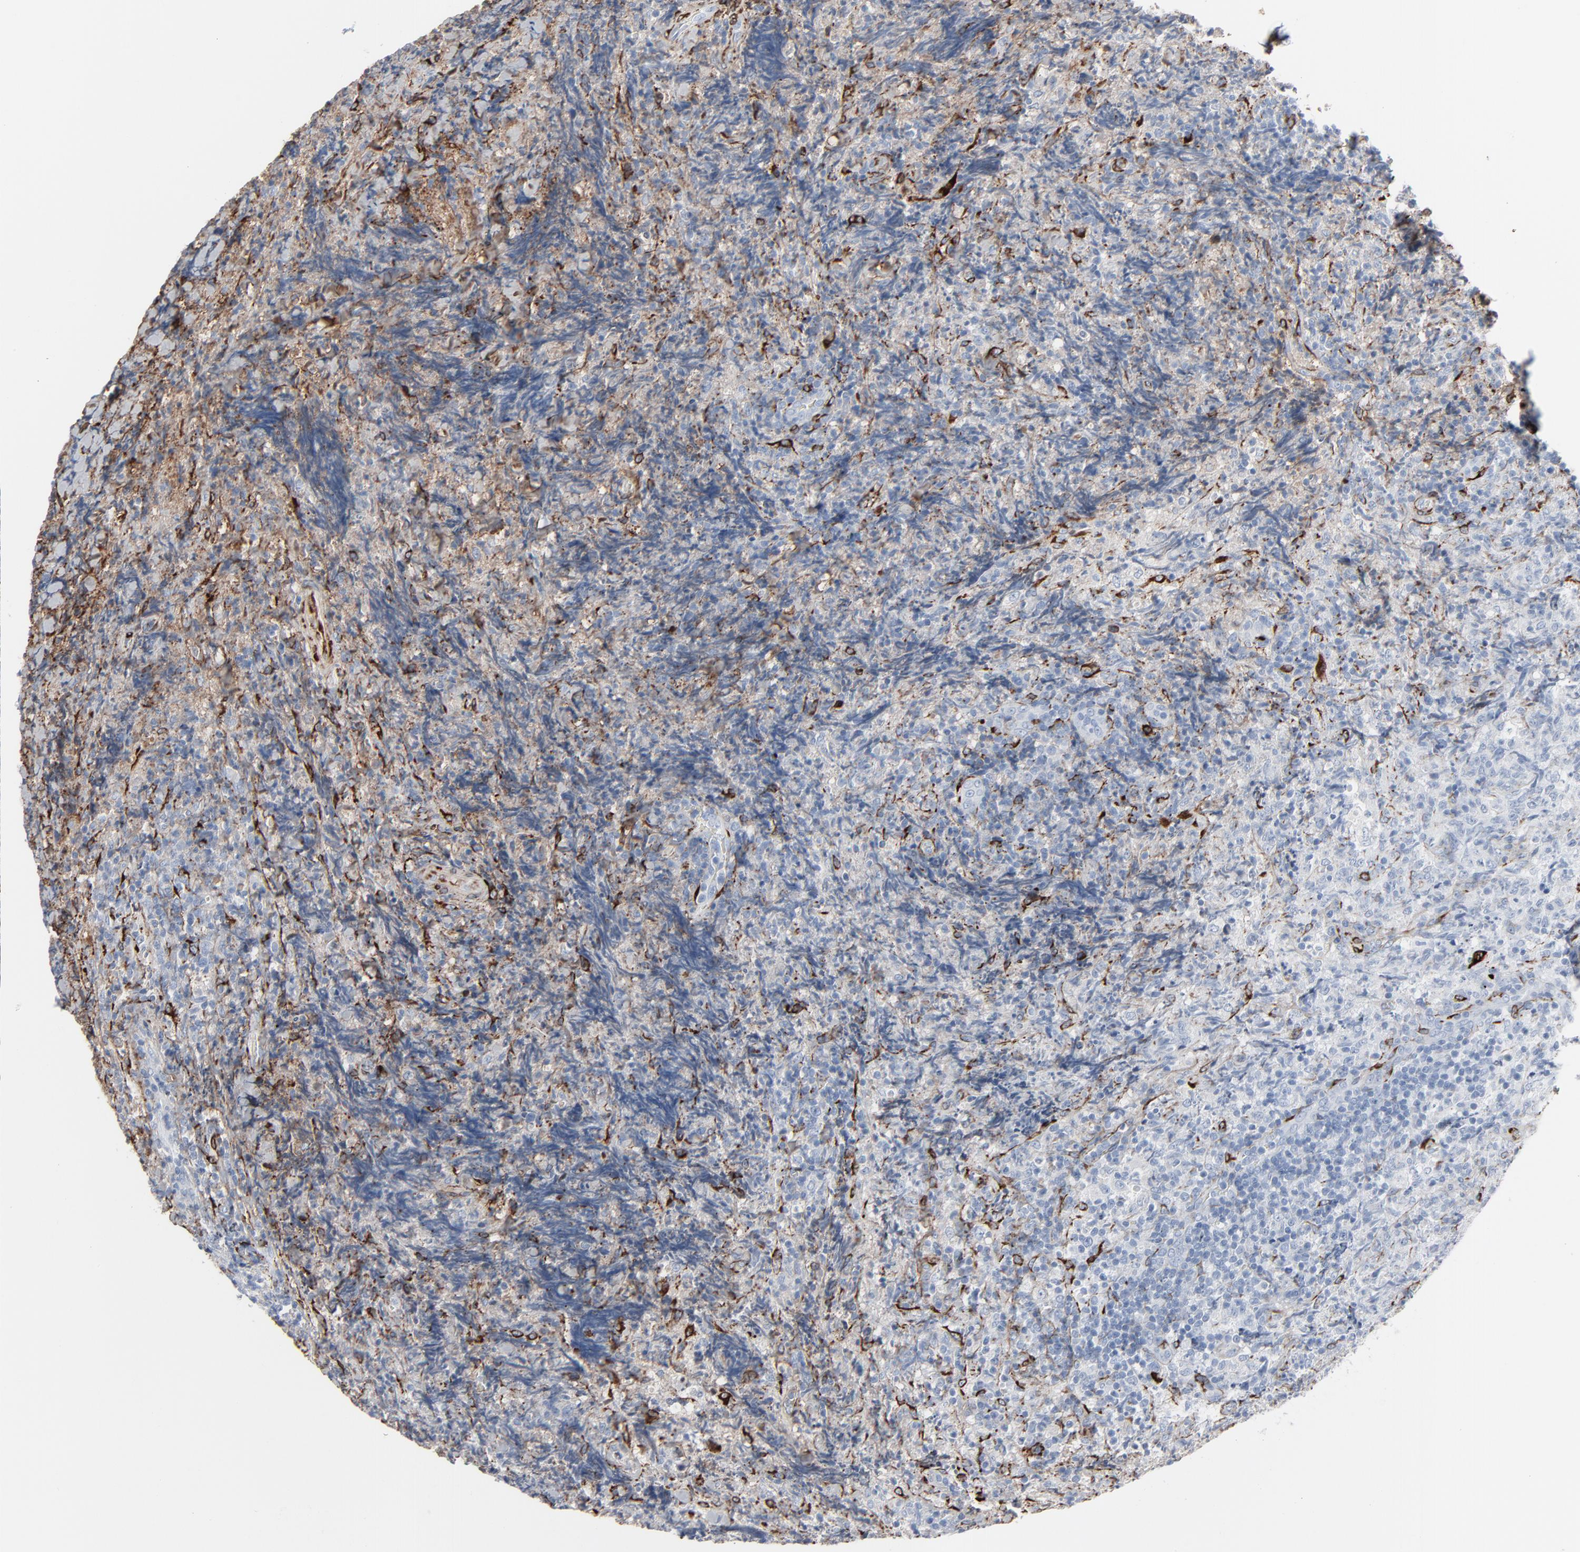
{"staining": {"intensity": "negative", "quantity": "none", "location": "none"}, "tissue": "lymphoma", "cell_type": "Tumor cells", "image_type": "cancer", "snomed": [{"axis": "morphology", "description": "Malignant lymphoma, non-Hodgkin's type, High grade"}, {"axis": "topography", "description": "Tonsil"}], "caption": "High power microscopy histopathology image of an immunohistochemistry (IHC) photomicrograph of lymphoma, revealing no significant positivity in tumor cells.", "gene": "BGN", "patient": {"sex": "female", "age": 36}}